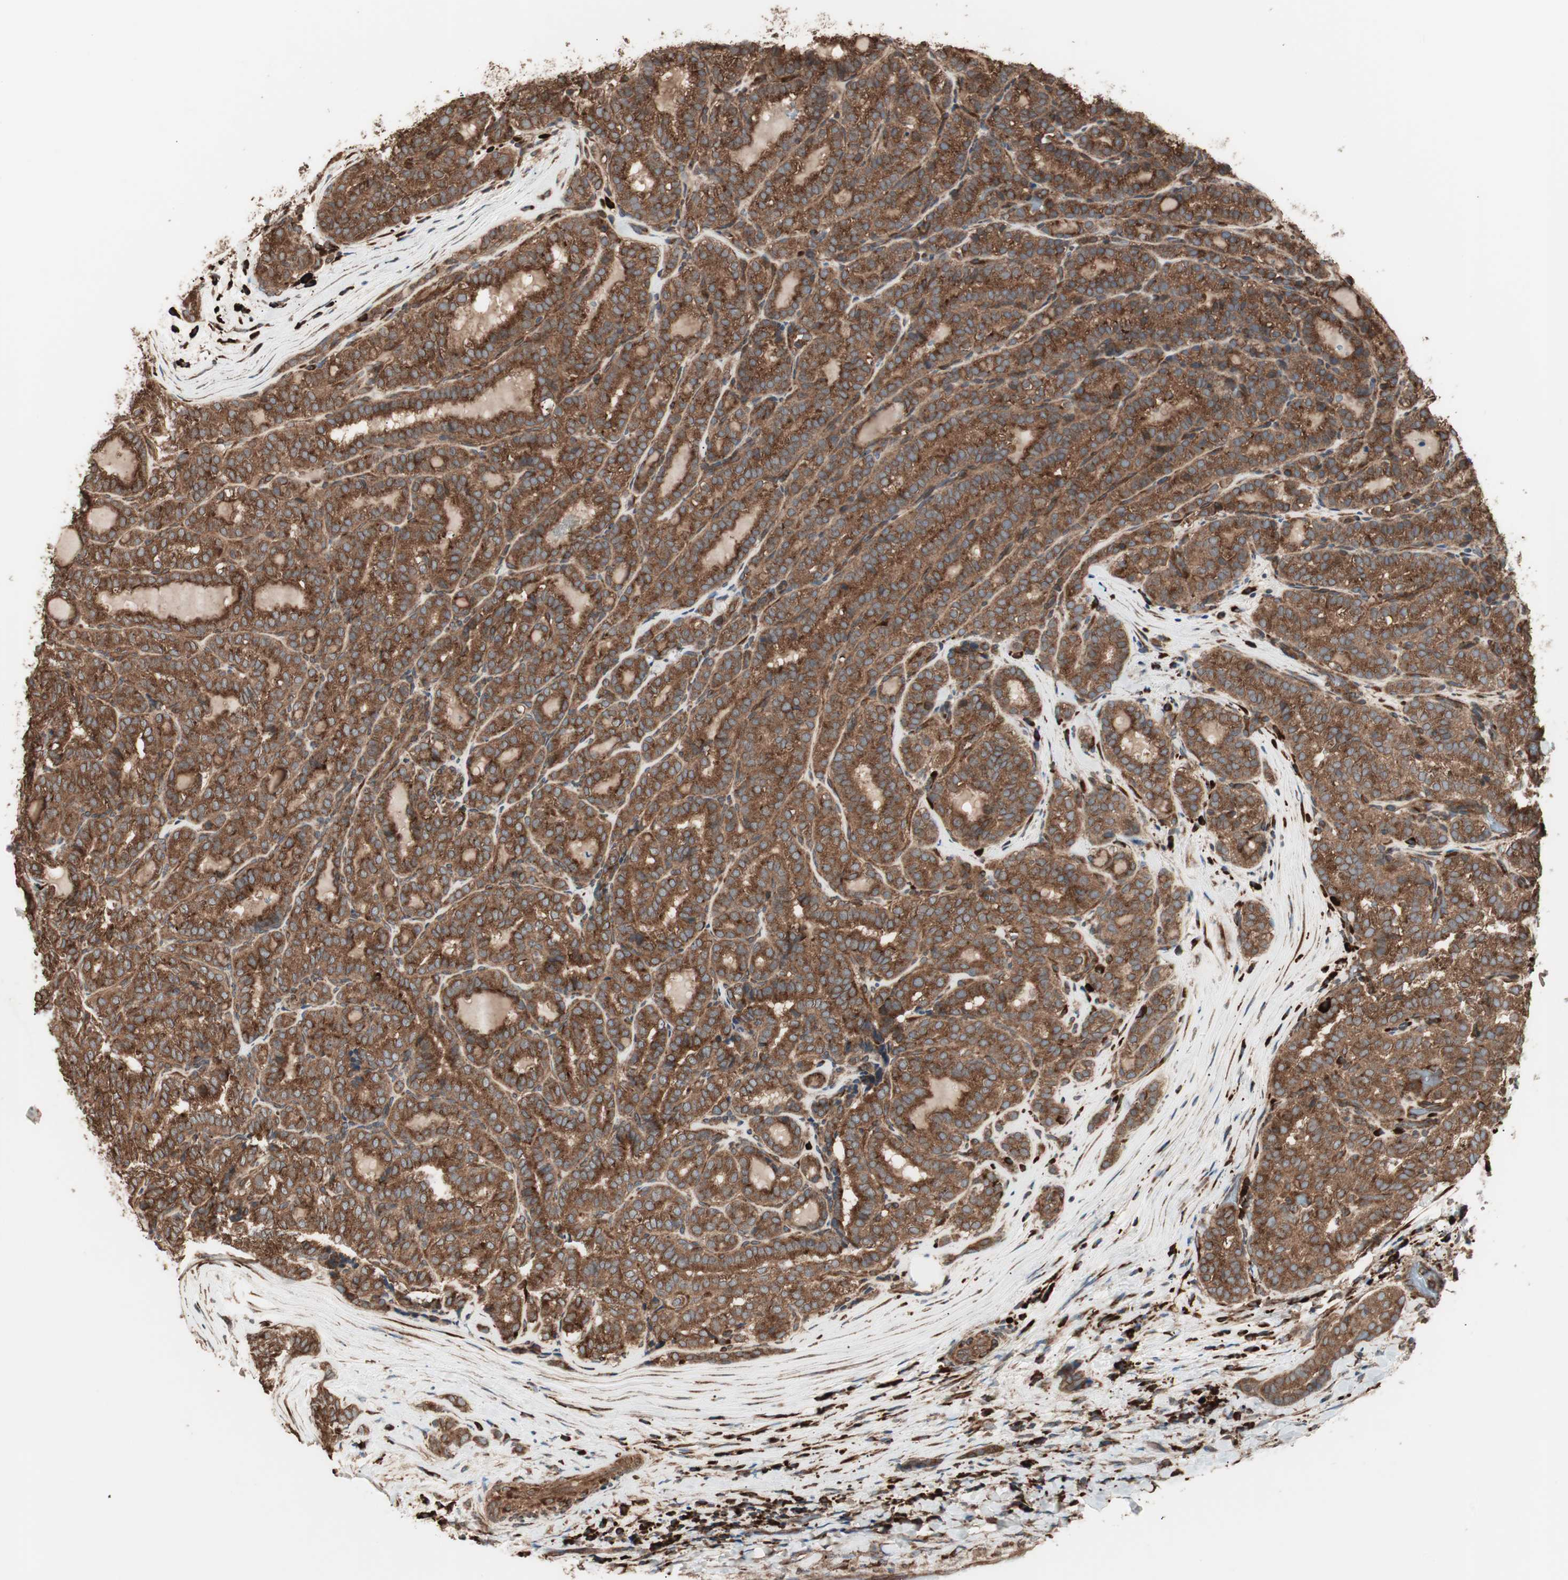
{"staining": {"intensity": "strong", "quantity": ">75%", "location": "cytoplasmic/membranous"}, "tissue": "thyroid cancer", "cell_type": "Tumor cells", "image_type": "cancer", "snomed": [{"axis": "morphology", "description": "Normal tissue, NOS"}, {"axis": "morphology", "description": "Papillary adenocarcinoma, NOS"}, {"axis": "topography", "description": "Thyroid gland"}], "caption": "Thyroid papillary adenocarcinoma stained with DAB IHC reveals high levels of strong cytoplasmic/membranous positivity in approximately >75% of tumor cells.", "gene": "LZTS1", "patient": {"sex": "female", "age": 30}}